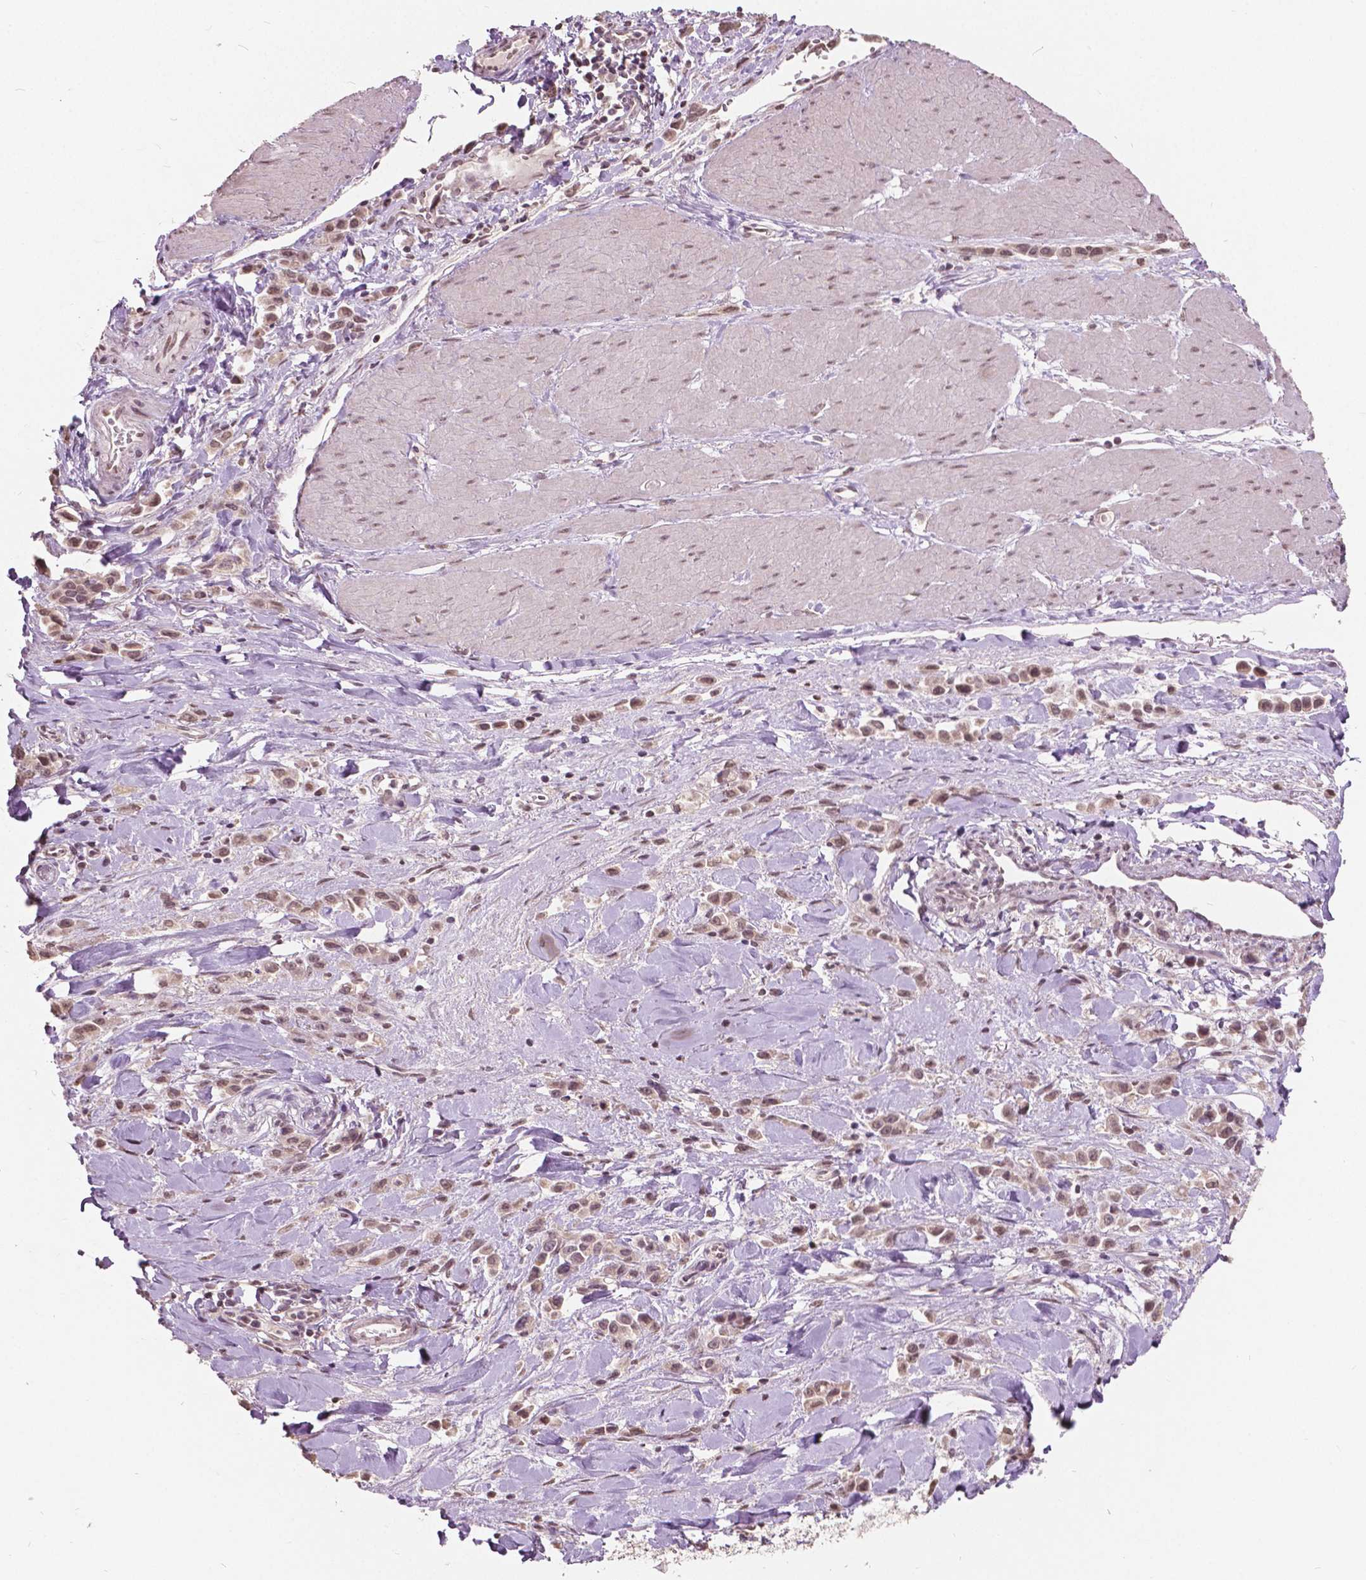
{"staining": {"intensity": "moderate", "quantity": ">75%", "location": "nuclear"}, "tissue": "stomach cancer", "cell_type": "Tumor cells", "image_type": "cancer", "snomed": [{"axis": "morphology", "description": "Adenocarcinoma, NOS"}, {"axis": "topography", "description": "Stomach"}], "caption": "Protein staining demonstrates moderate nuclear positivity in approximately >75% of tumor cells in stomach adenocarcinoma.", "gene": "HOXA10", "patient": {"sex": "male", "age": 47}}